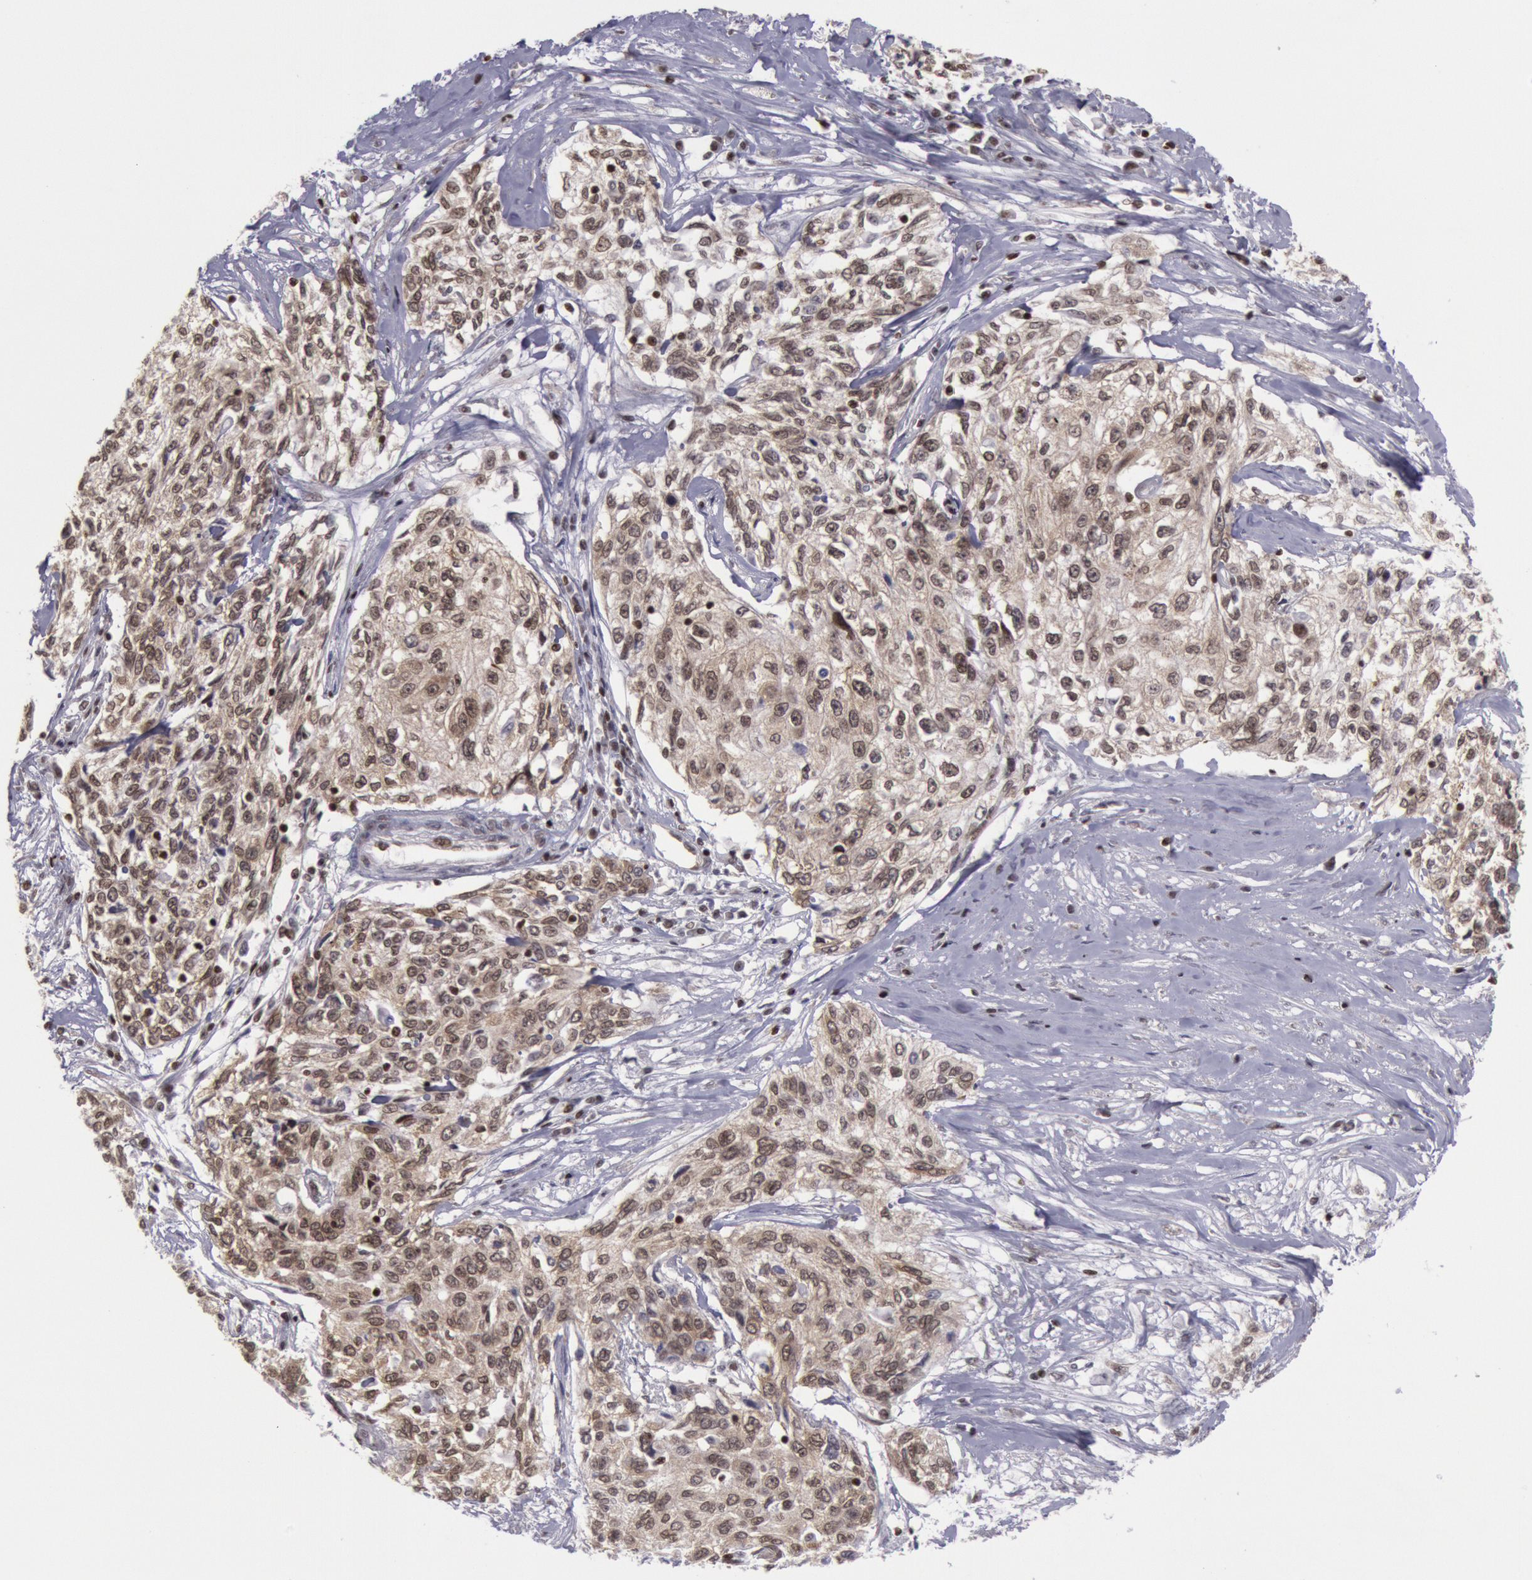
{"staining": {"intensity": "moderate", "quantity": ">75%", "location": "cytoplasmic/membranous,nuclear"}, "tissue": "cervical cancer", "cell_type": "Tumor cells", "image_type": "cancer", "snomed": [{"axis": "morphology", "description": "Squamous cell carcinoma, NOS"}, {"axis": "topography", "description": "Cervix"}], "caption": "Immunohistochemistry image of neoplastic tissue: human cervical cancer (squamous cell carcinoma) stained using immunohistochemistry demonstrates medium levels of moderate protein expression localized specifically in the cytoplasmic/membranous and nuclear of tumor cells, appearing as a cytoplasmic/membranous and nuclear brown color.", "gene": "NKAP", "patient": {"sex": "female", "age": 57}}